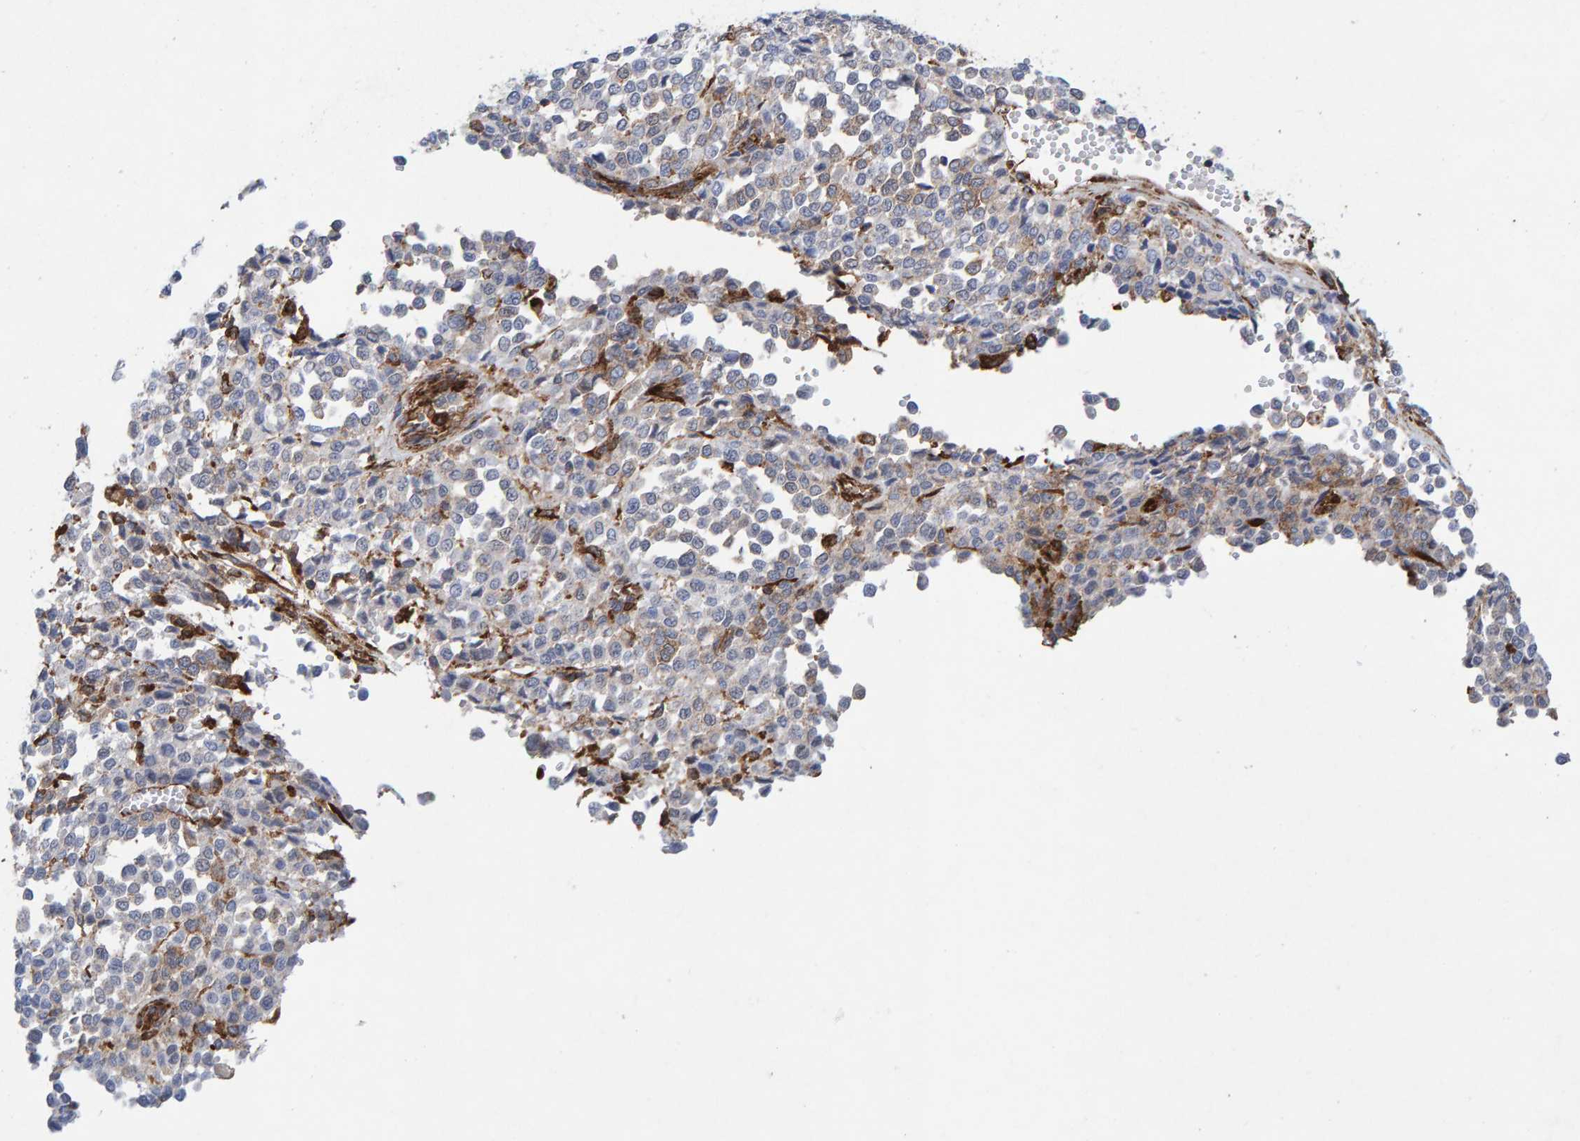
{"staining": {"intensity": "negative", "quantity": "none", "location": "none"}, "tissue": "melanoma", "cell_type": "Tumor cells", "image_type": "cancer", "snomed": [{"axis": "morphology", "description": "Malignant melanoma, Metastatic site"}, {"axis": "topography", "description": "Pancreas"}], "caption": "High power microscopy image of an immunohistochemistry (IHC) histopathology image of melanoma, revealing no significant staining in tumor cells.", "gene": "MVP", "patient": {"sex": "female", "age": 30}}